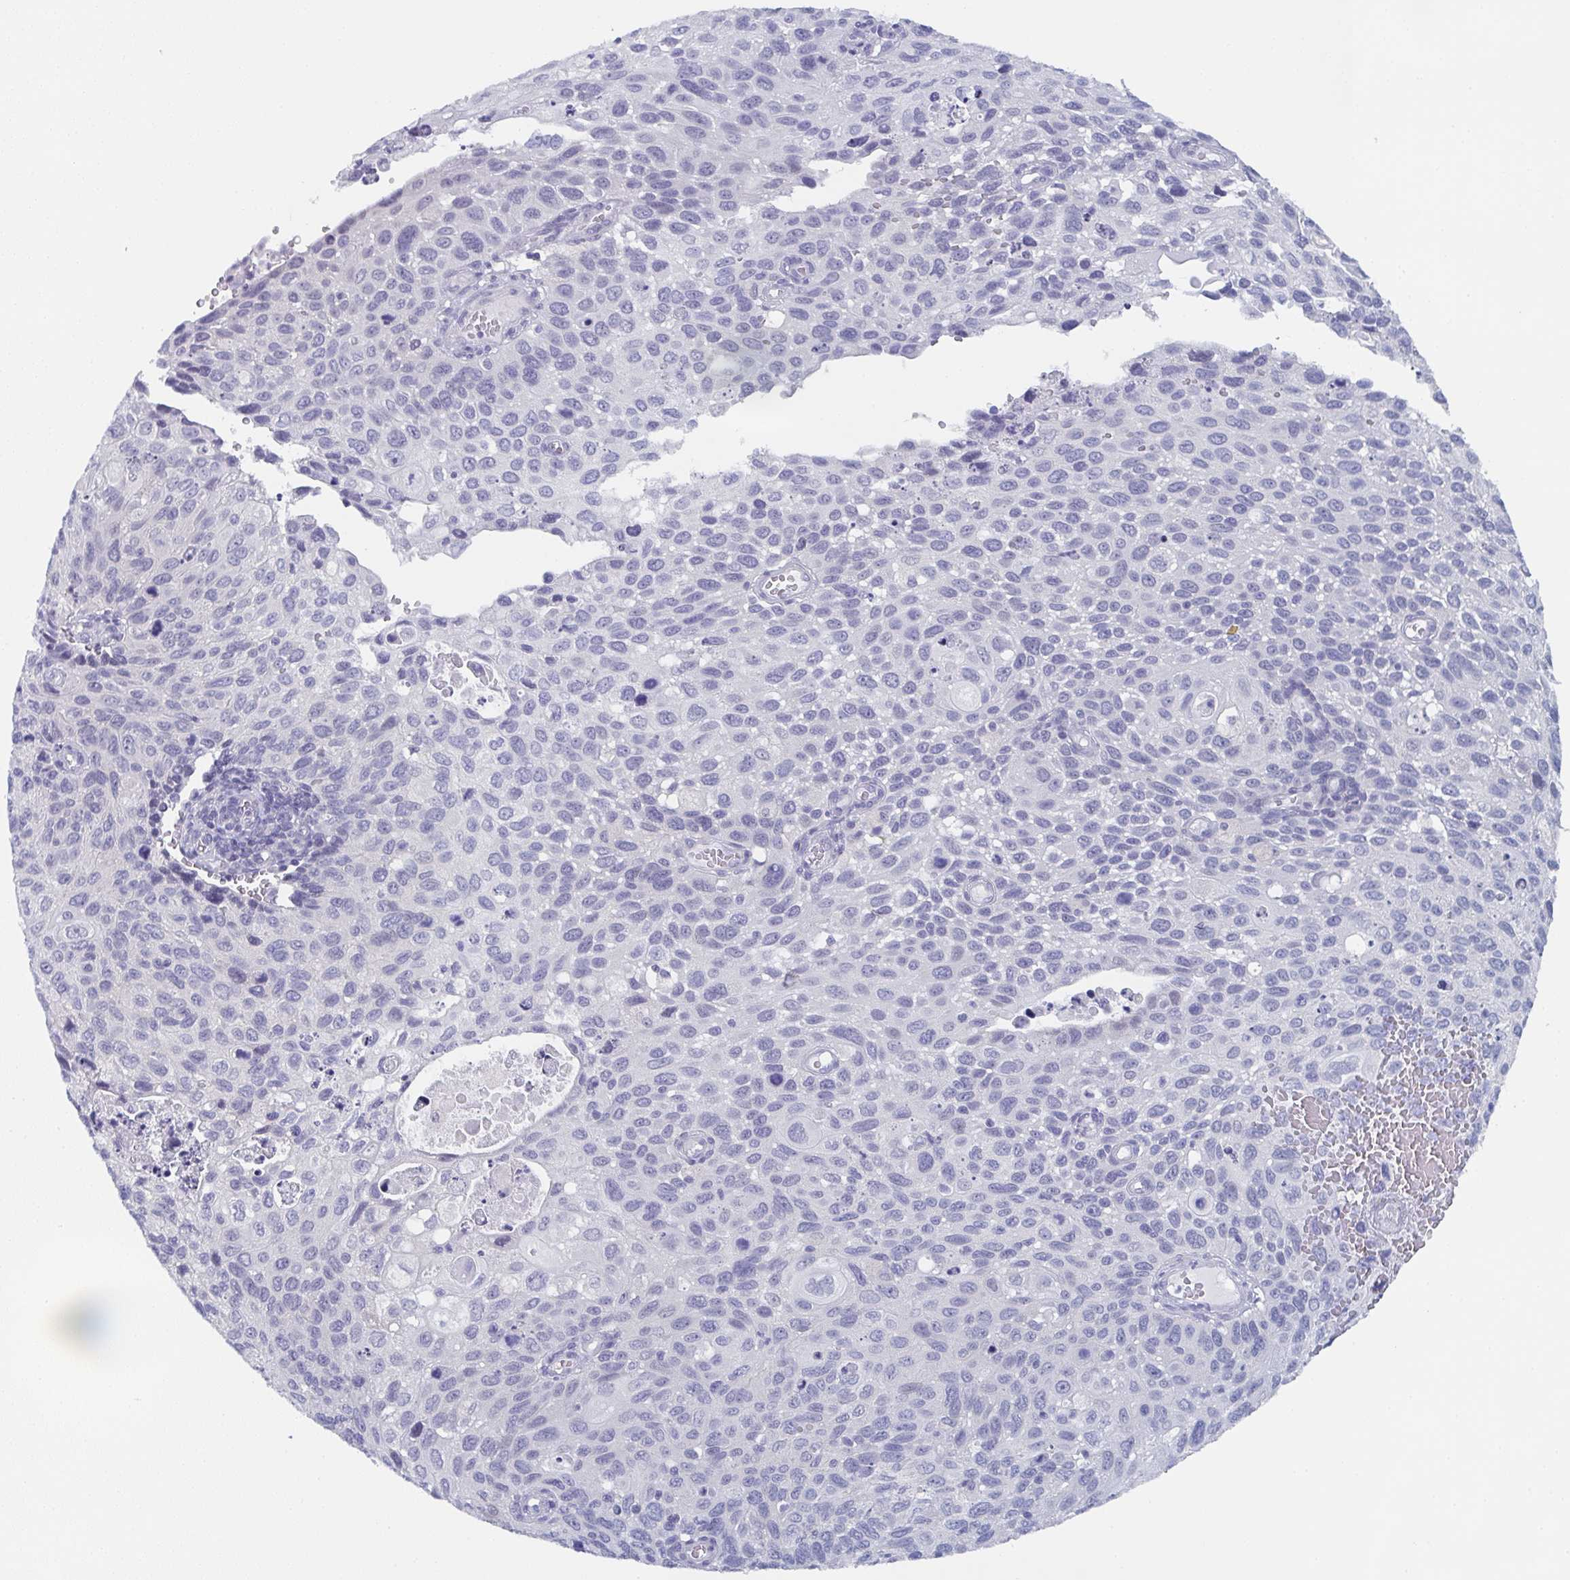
{"staining": {"intensity": "negative", "quantity": "none", "location": "none"}, "tissue": "cervical cancer", "cell_type": "Tumor cells", "image_type": "cancer", "snomed": [{"axis": "morphology", "description": "Squamous cell carcinoma, NOS"}, {"axis": "topography", "description": "Cervix"}], "caption": "Cervical squamous cell carcinoma stained for a protein using immunohistochemistry displays no staining tumor cells.", "gene": "DYDC2", "patient": {"sex": "female", "age": 70}}